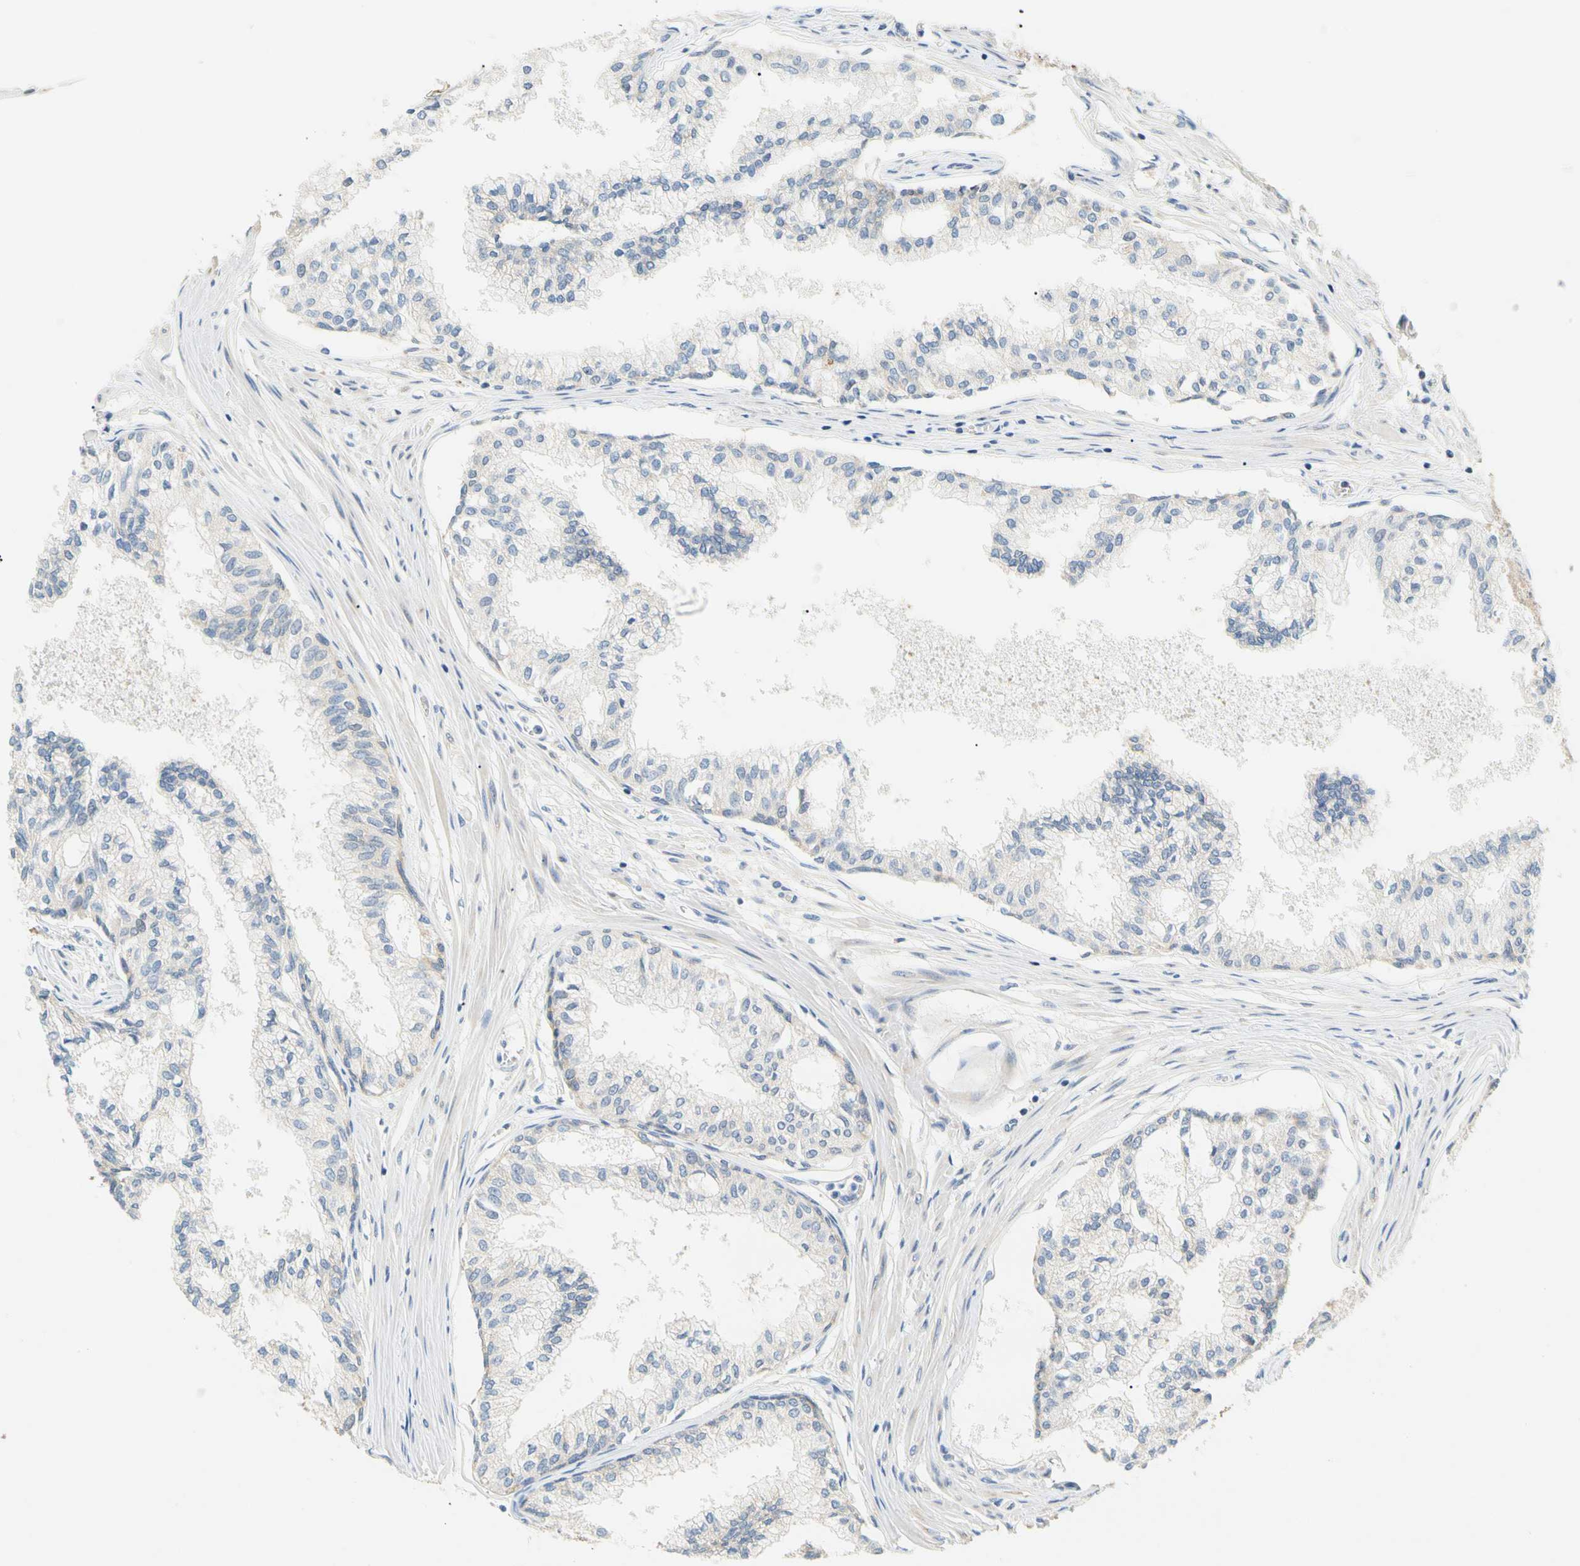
{"staining": {"intensity": "moderate", "quantity": "25%-75%", "location": "cytoplasmic/membranous"}, "tissue": "prostate", "cell_type": "Glandular cells", "image_type": "normal", "snomed": [{"axis": "morphology", "description": "Normal tissue, NOS"}, {"axis": "topography", "description": "Prostate"}, {"axis": "topography", "description": "Seminal veicle"}], "caption": "Immunohistochemical staining of benign human prostate exhibits 25%-75% levels of moderate cytoplasmic/membranous protein expression in approximately 25%-75% of glandular cells.", "gene": "LRRC47", "patient": {"sex": "male", "age": 60}}